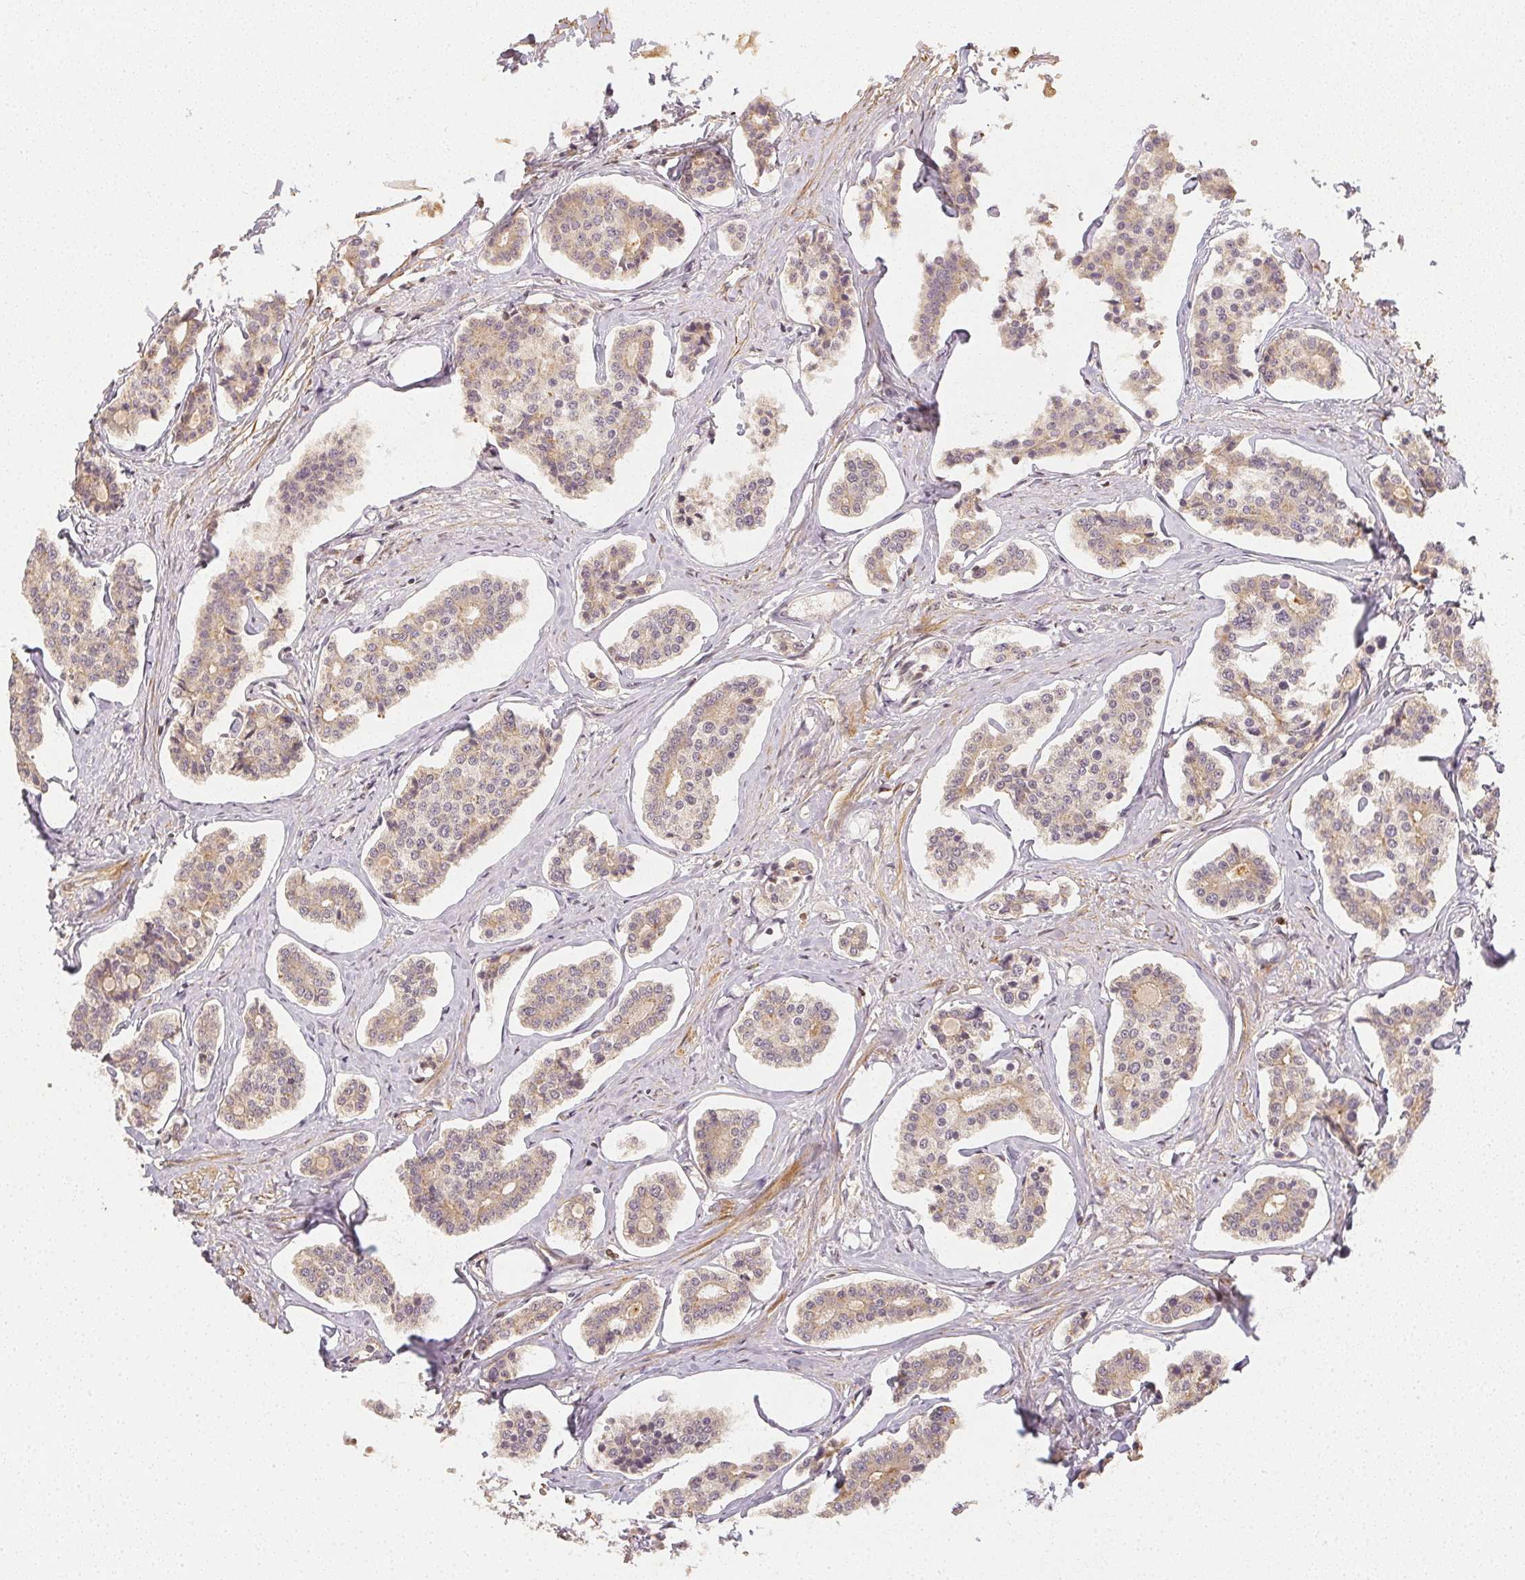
{"staining": {"intensity": "negative", "quantity": "none", "location": "none"}, "tissue": "carcinoid", "cell_type": "Tumor cells", "image_type": "cancer", "snomed": [{"axis": "morphology", "description": "Carcinoid, malignant, NOS"}, {"axis": "topography", "description": "Small intestine"}], "caption": "The photomicrograph shows no staining of tumor cells in carcinoid (malignant).", "gene": "SERPINE1", "patient": {"sex": "female", "age": 65}}